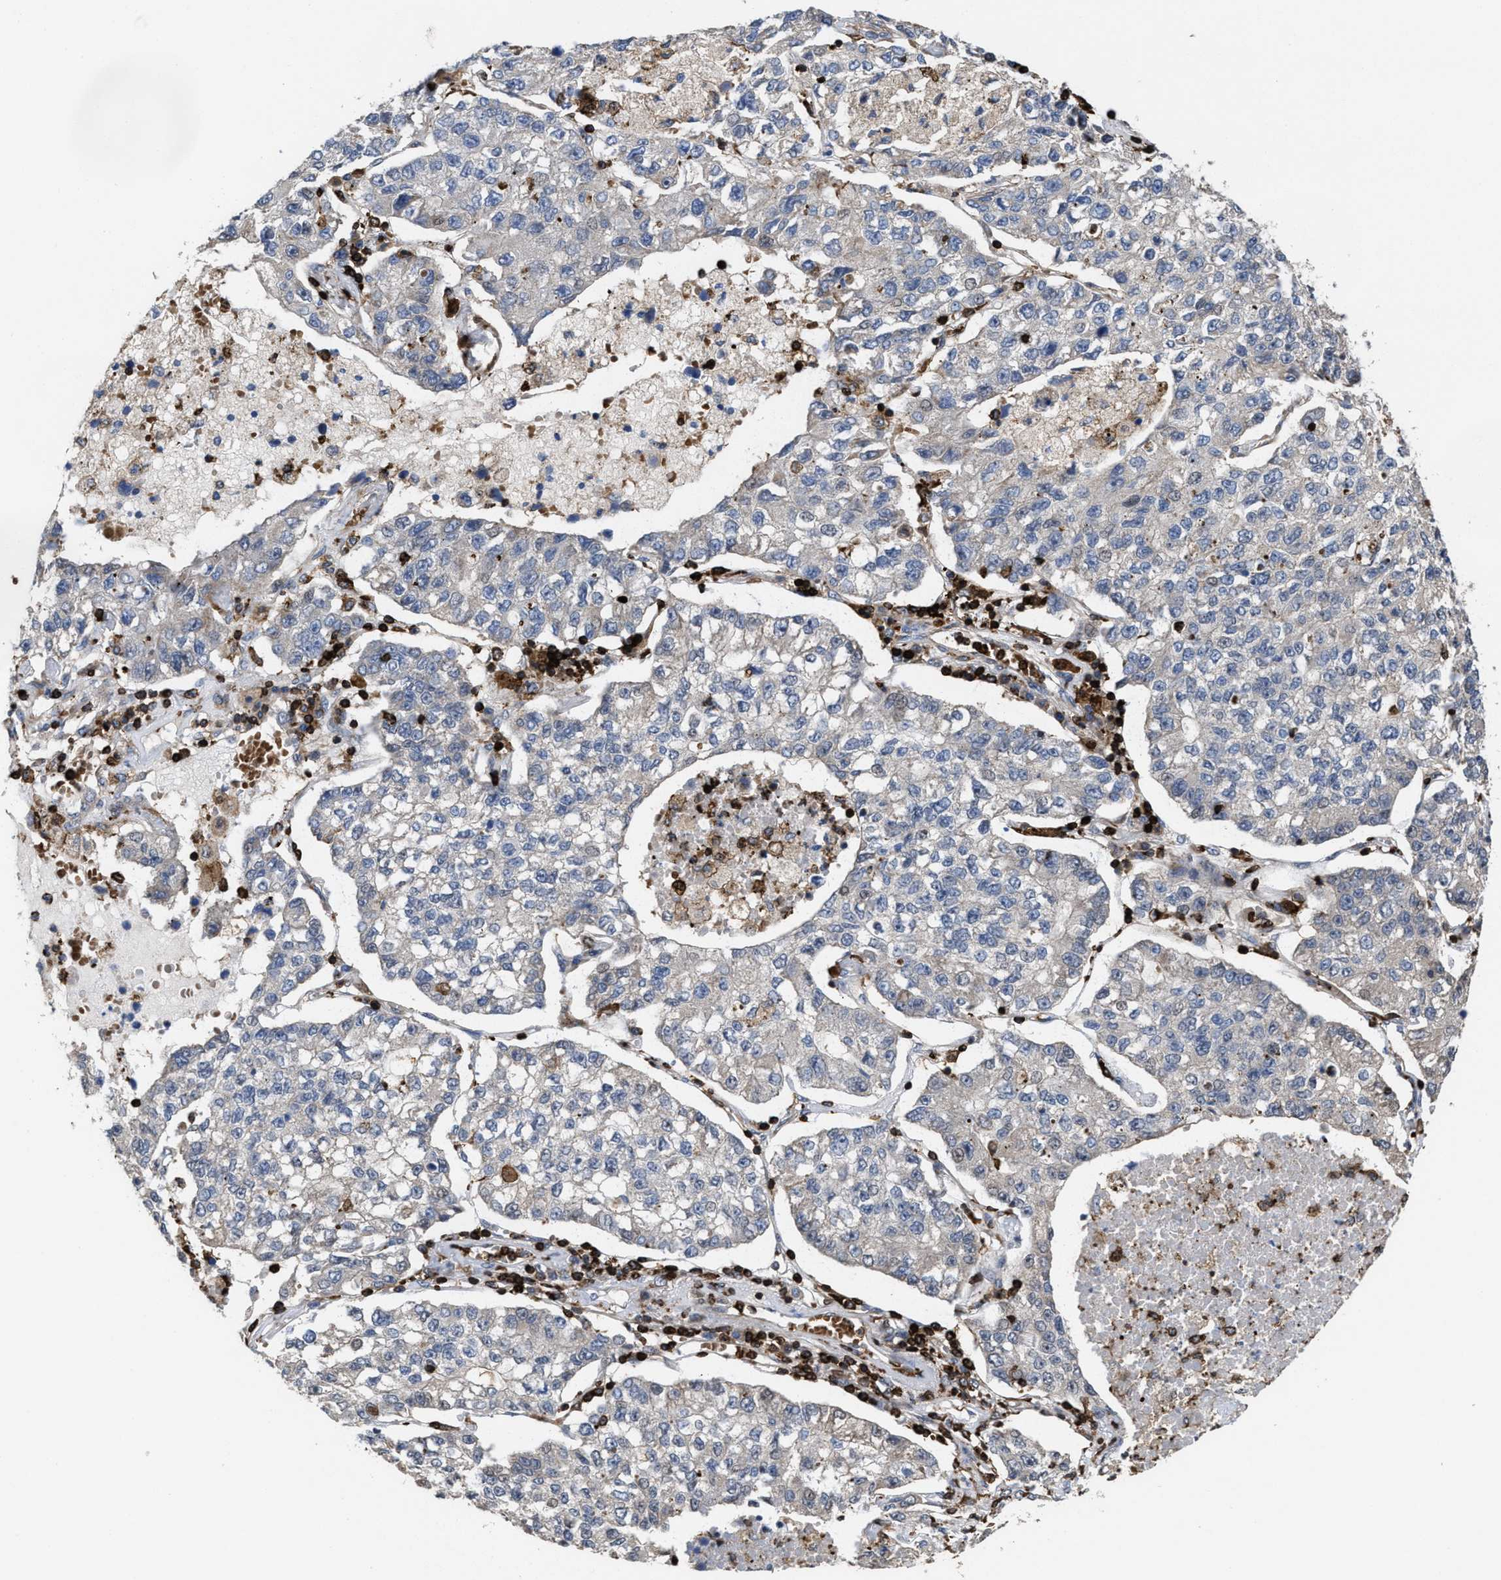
{"staining": {"intensity": "negative", "quantity": "none", "location": "none"}, "tissue": "lung cancer", "cell_type": "Tumor cells", "image_type": "cancer", "snomed": [{"axis": "morphology", "description": "Adenocarcinoma, NOS"}, {"axis": "topography", "description": "Lung"}], "caption": "Image shows no protein positivity in tumor cells of lung cancer tissue.", "gene": "PTPRE", "patient": {"sex": "male", "age": 49}}